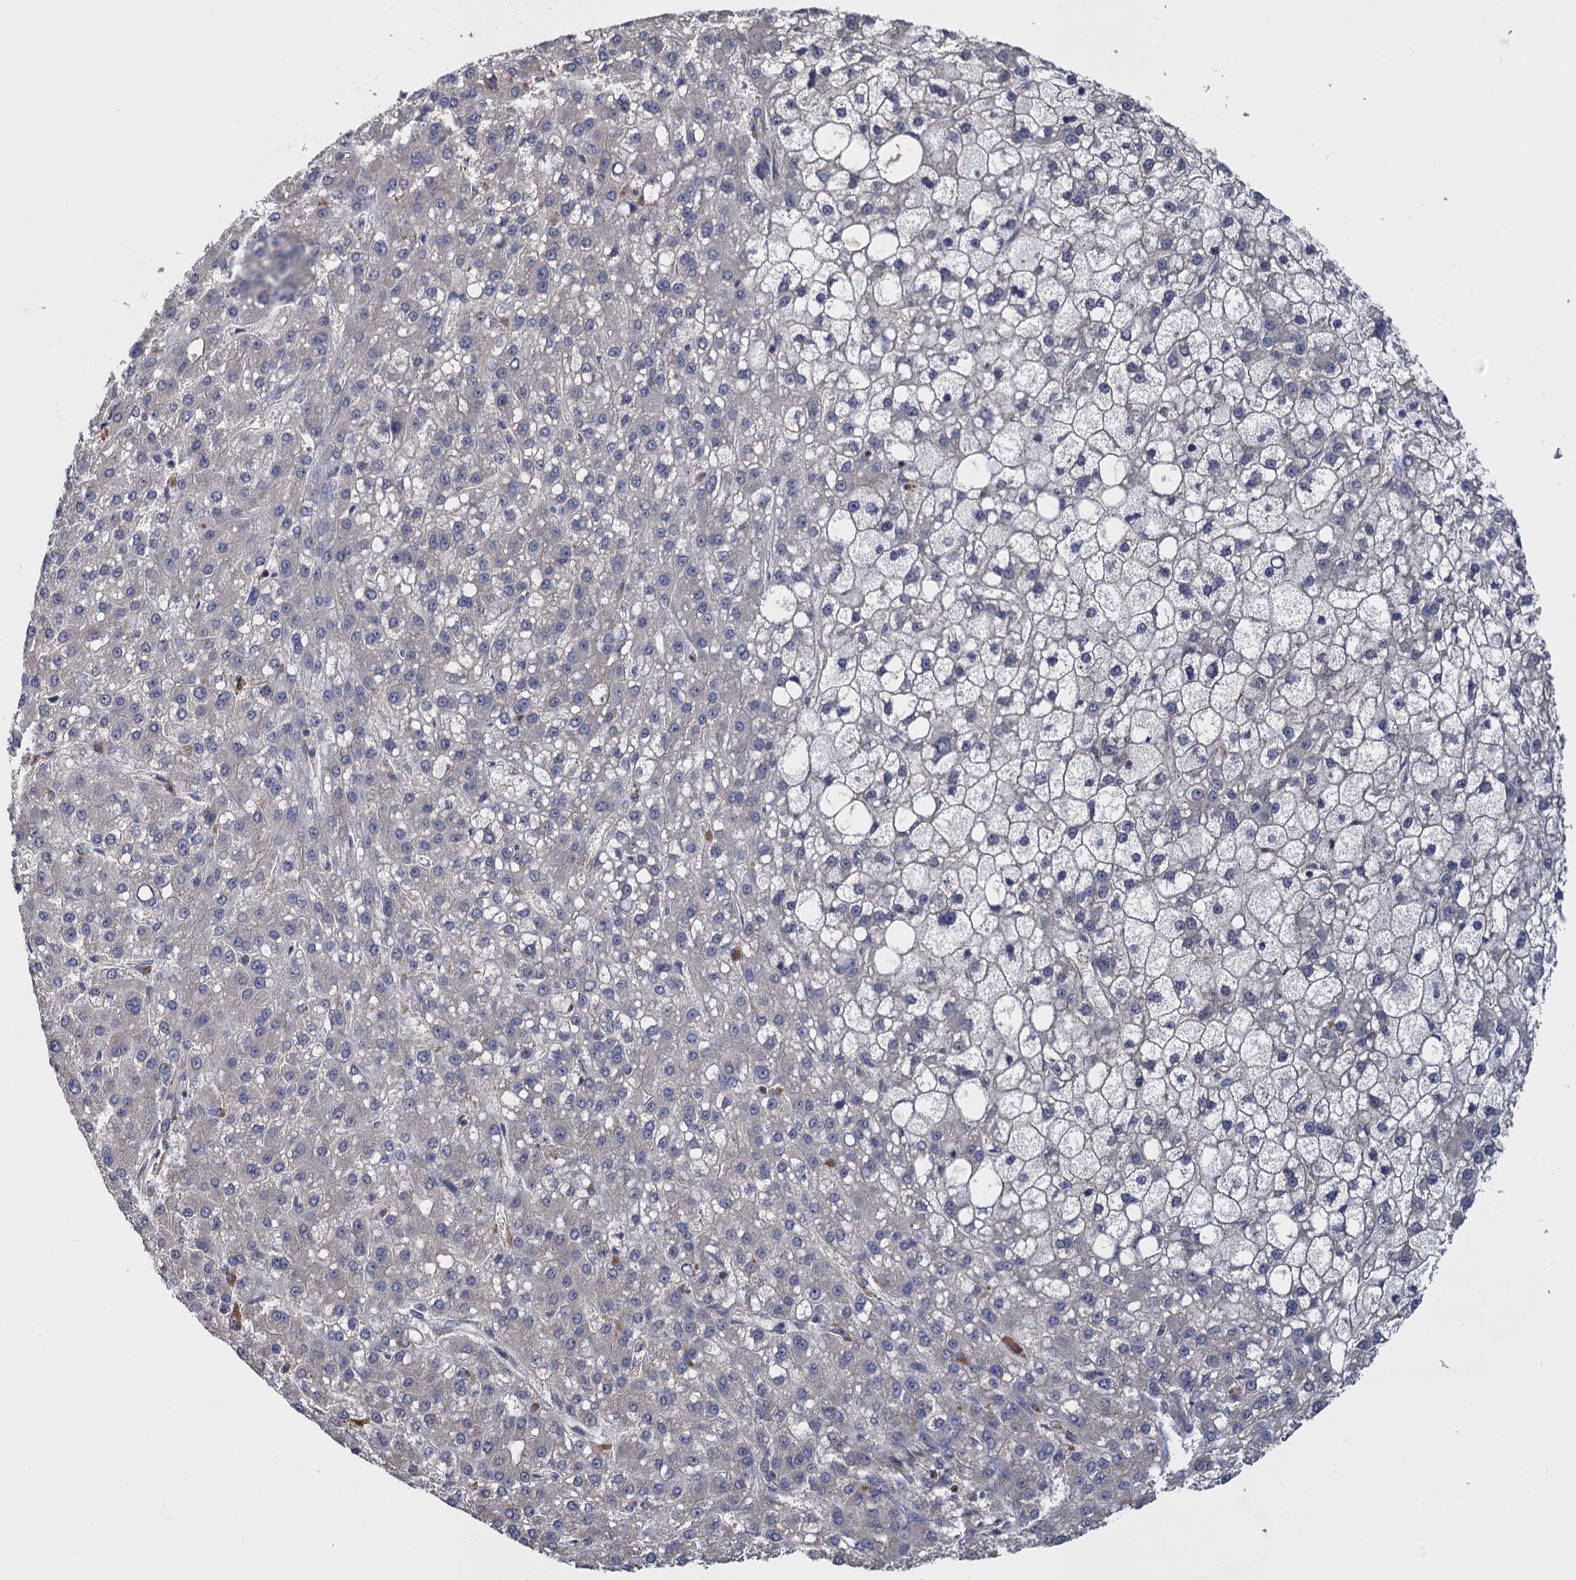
{"staining": {"intensity": "negative", "quantity": "none", "location": "none"}, "tissue": "liver cancer", "cell_type": "Tumor cells", "image_type": "cancer", "snomed": [{"axis": "morphology", "description": "Carcinoma, Hepatocellular, NOS"}, {"axis": "topography", "description": "Liver"}], "caption": "DAB (3,3'-diaminobenzidine) immunohistochemical staining of liver cancer reveals no significant positivity in tumor cells.", "gene": "DGKA", "patient": {"sex": "male", "age": 67}}